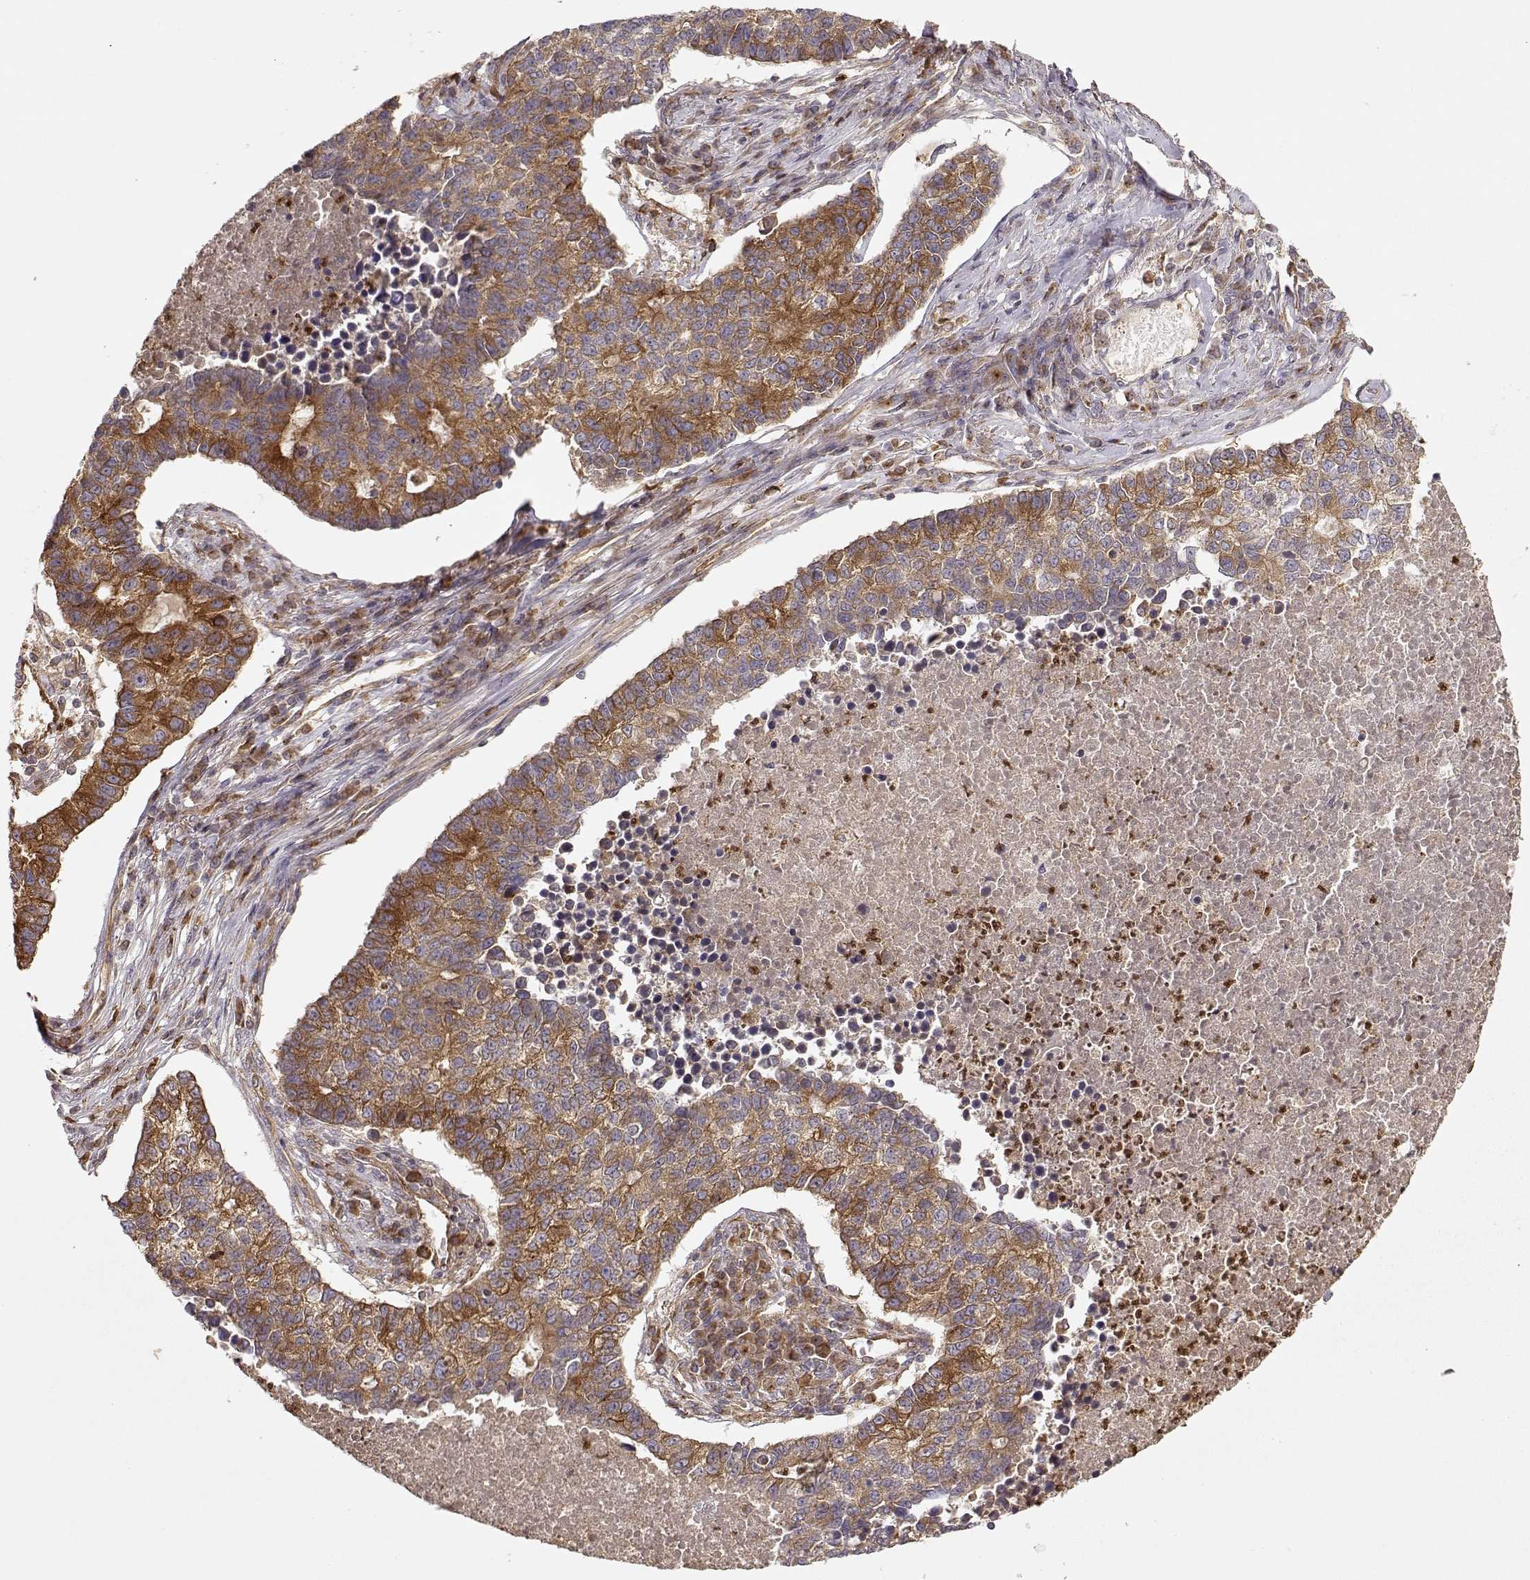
{"staining": {"intensity": "moderate", "quantity": "25%-75%", "location": "cytoplasmic/membranous"}, "tissue": "lung cancer", "cell_type": "Tumor cells", "image_type": "cancer", "snomed": [{"axis": "morphology", "description": "Adenocarcinoma, NOS"}, {"axis": "topography", "description": "Lung"}], "caption": "The photomicrograph displays a brown stain indicating the presence of a protein in the cytoplasmic/membranous of tumor cells in lung cancer (adenocarcinoma).", "gene": "ARHGEF2", "patient": {"sex": "male", "age": 57}}